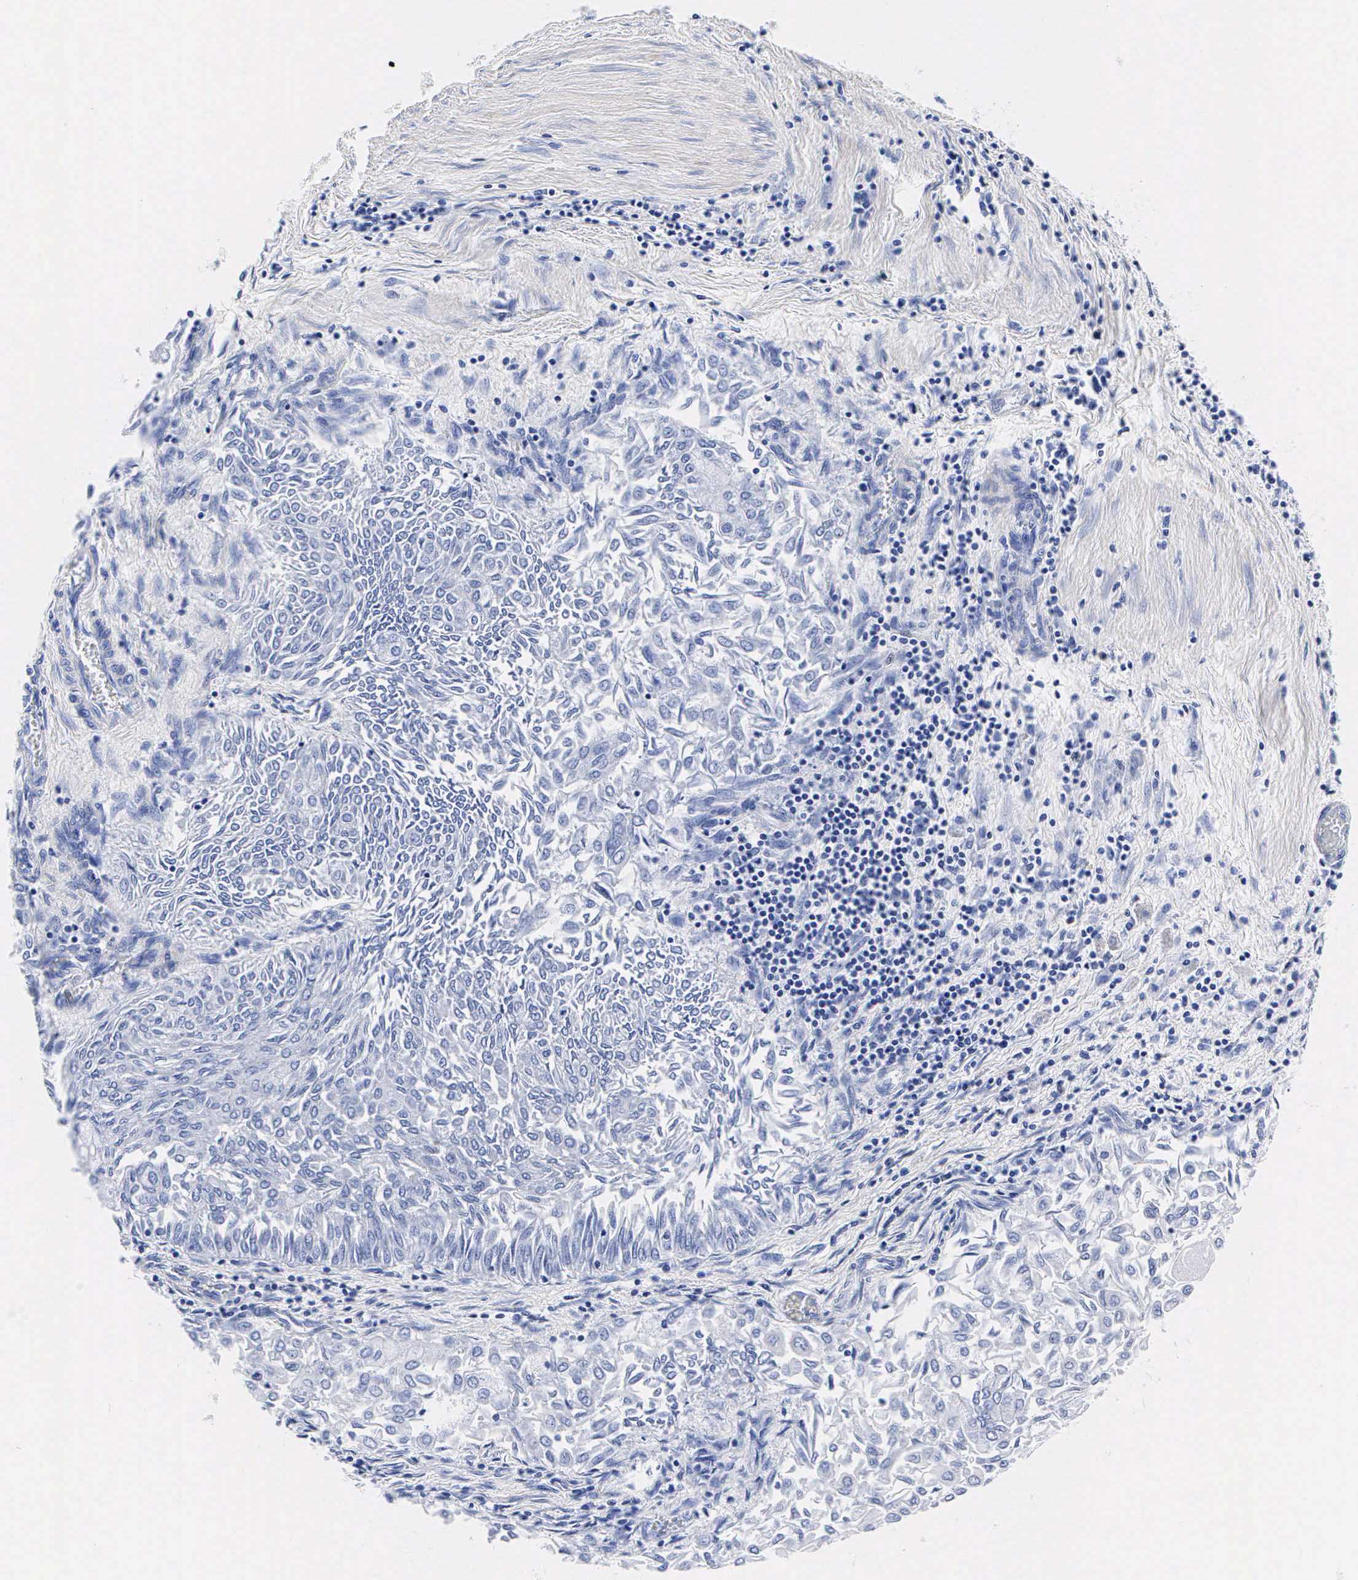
{"staining": {"intensity": "moderate", "quantity": "<25%", "location": "cytoplasmic/membranous"}, "tissue": "urothelial cancer", "cell_type": "Tumor cells", "image_type": "cancer", "snomed": [{"axis": "morphology", "description": "Urothelial carcinoma, Low grade"}, {"axis": "topography", "description": "Urinary bladder"}], "caption": "Urothelial cancer stained for a protein shows moderate cytoplasmic/membranous positivity in tumor cells. (Brightfield microscopy of DAB IHC at high magnification).", "gene": "ENO2", "patient": {"sex": "male", "age": 64}}